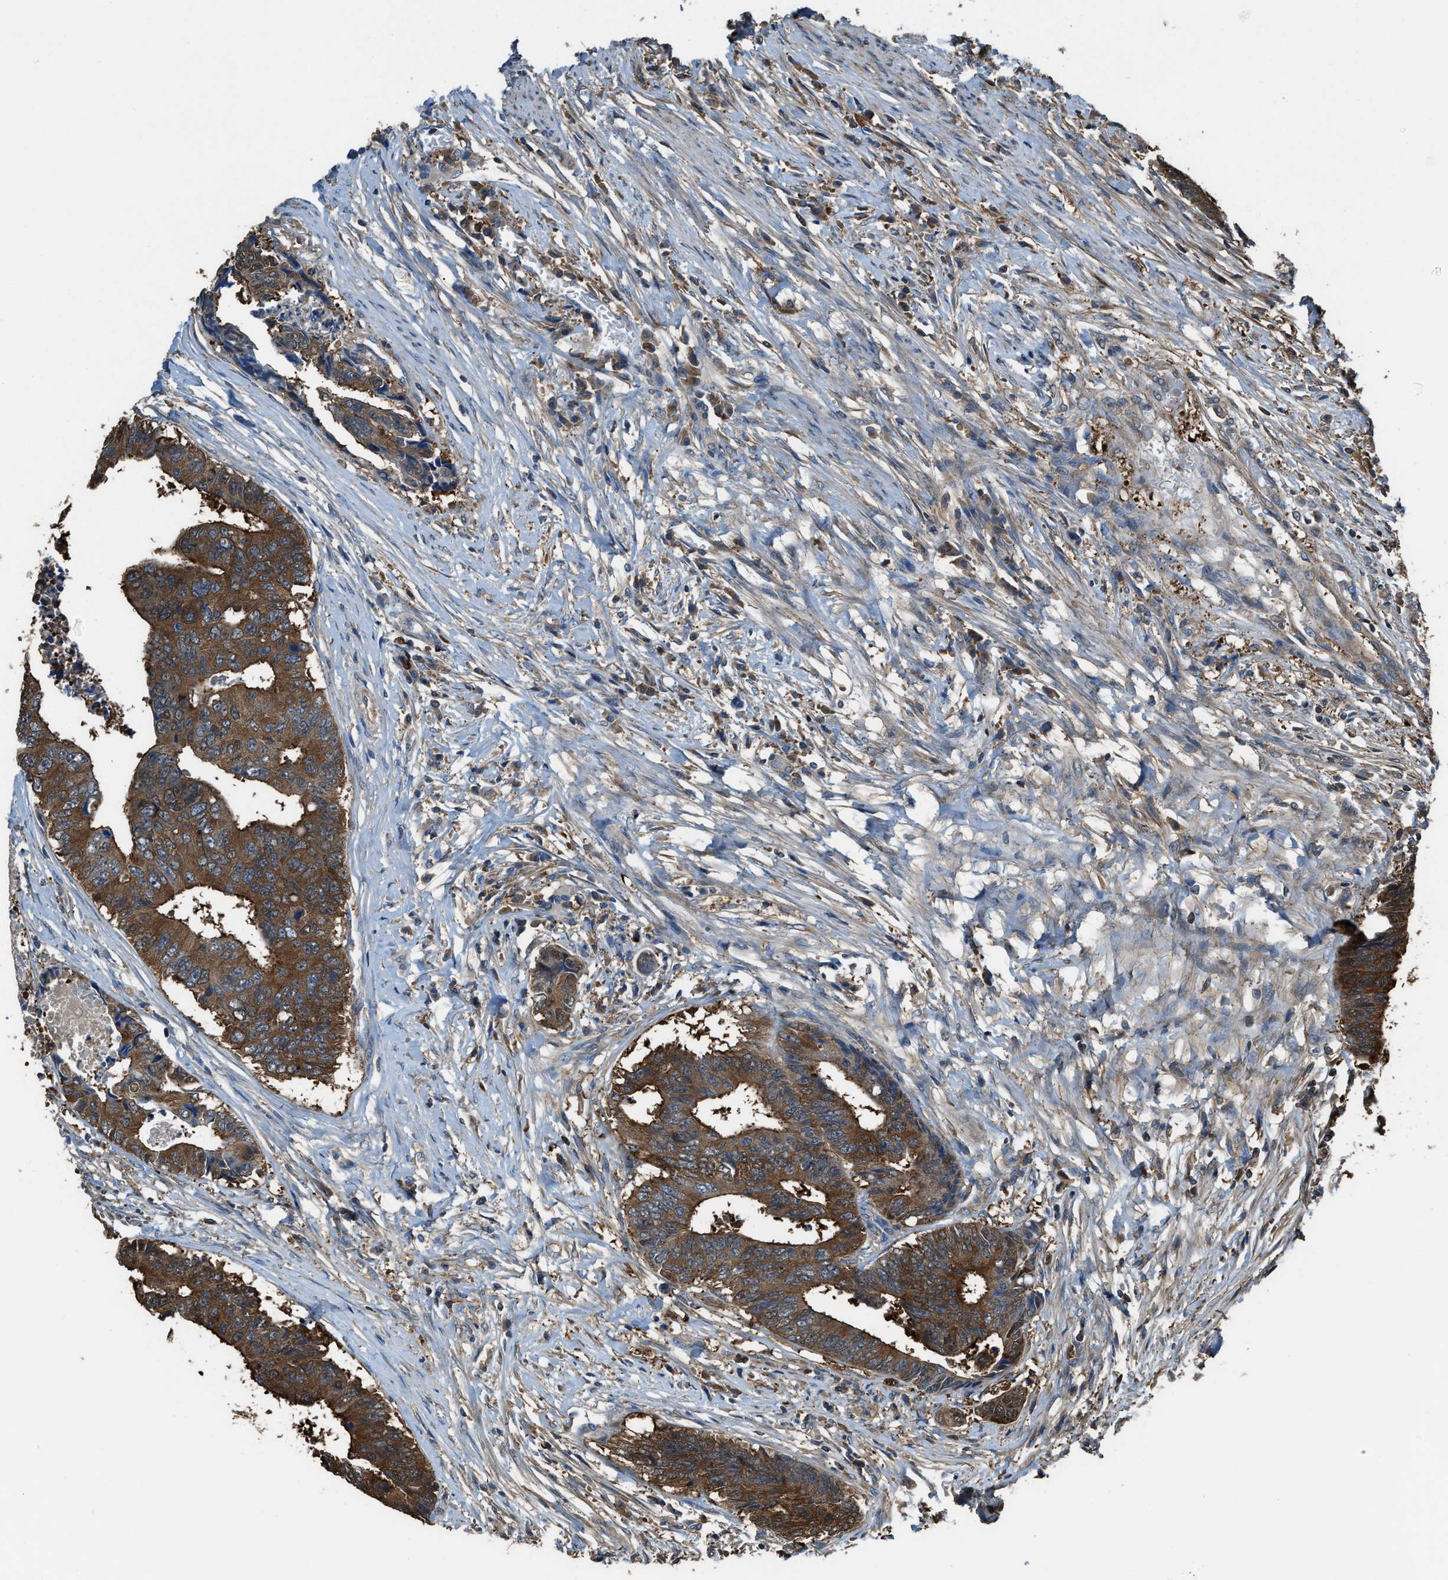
{"staining": {"intensity": "strong", "quantity": ">75%", "location": "cytoplasmic/membranous"}, "tissue": "colorectal cancer", "cell_type": "Tumor cells", "image_type": "cancer", "snomed": [{"axis": "morphology", "description": "Adenocarcinoma, NOS"}, {"axis": "topography", "description": "Rectum"}], "caption": "High-power microscopy captured an immunohistochemistry (IHC) micrograph of colorectal adenocarcinoma, revealing strong cytoplasmic/membranous expression in about >75% of tumor cells.", "gene": "ATIC", "patient": {"sex": "male", "age": 84}}